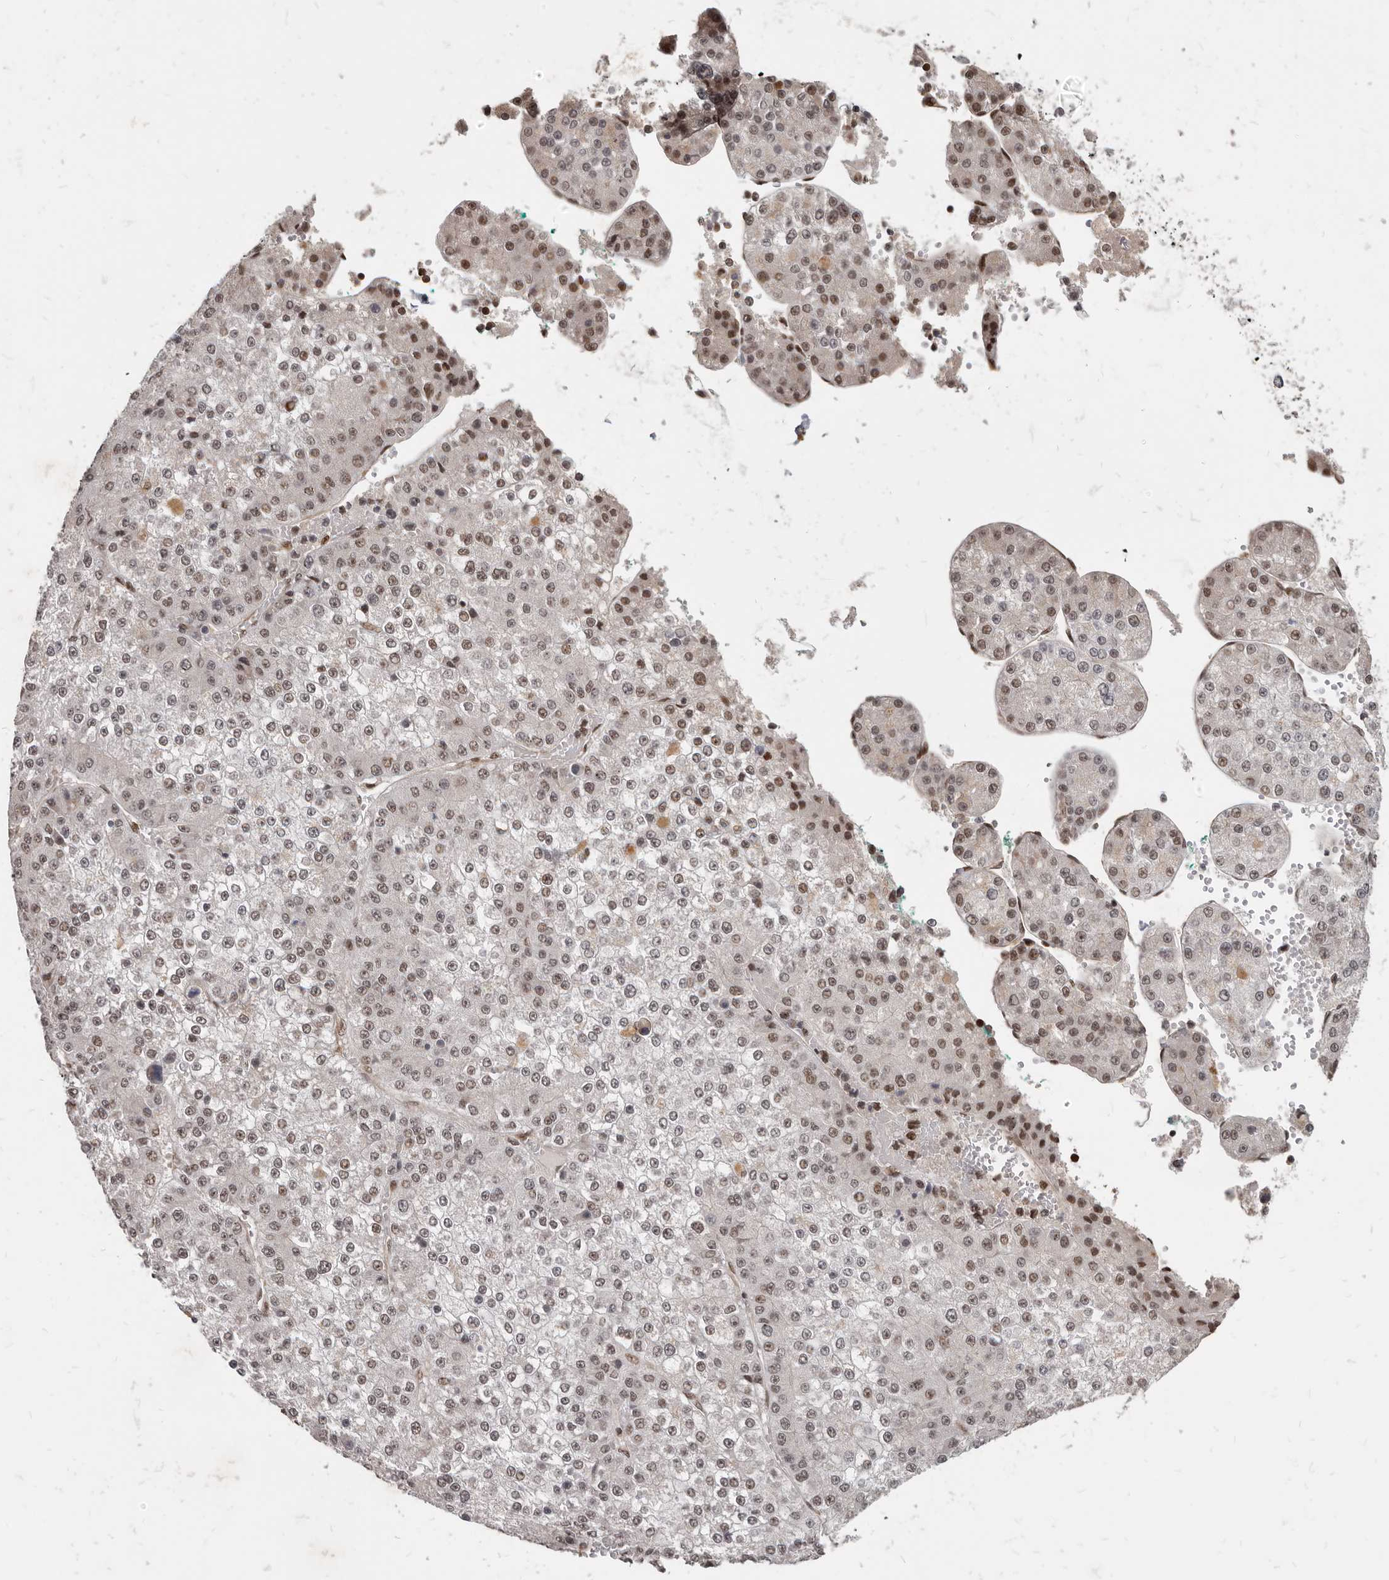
{"staining": {"intensity": "weak", "quantity": ">75%", "location": "nuclear"}, "tissue": "liver cancer", "cell_type": "Tumor cells", "image_type": "cancer", "snomed": [{"axis": "morphology", "description": "Carcinoma, Hepatocellular, NOS"}, {"axis": "topography", "description": "Liver"}], "caption": "Human liver cancer (hepatocellular carcinoma) stained for a protein (brown) shows weak nuclear positive expression in approximately >75% of tumor cells.", "gene": "ATF5", "patient": {"sex": "female", "age": 73}}